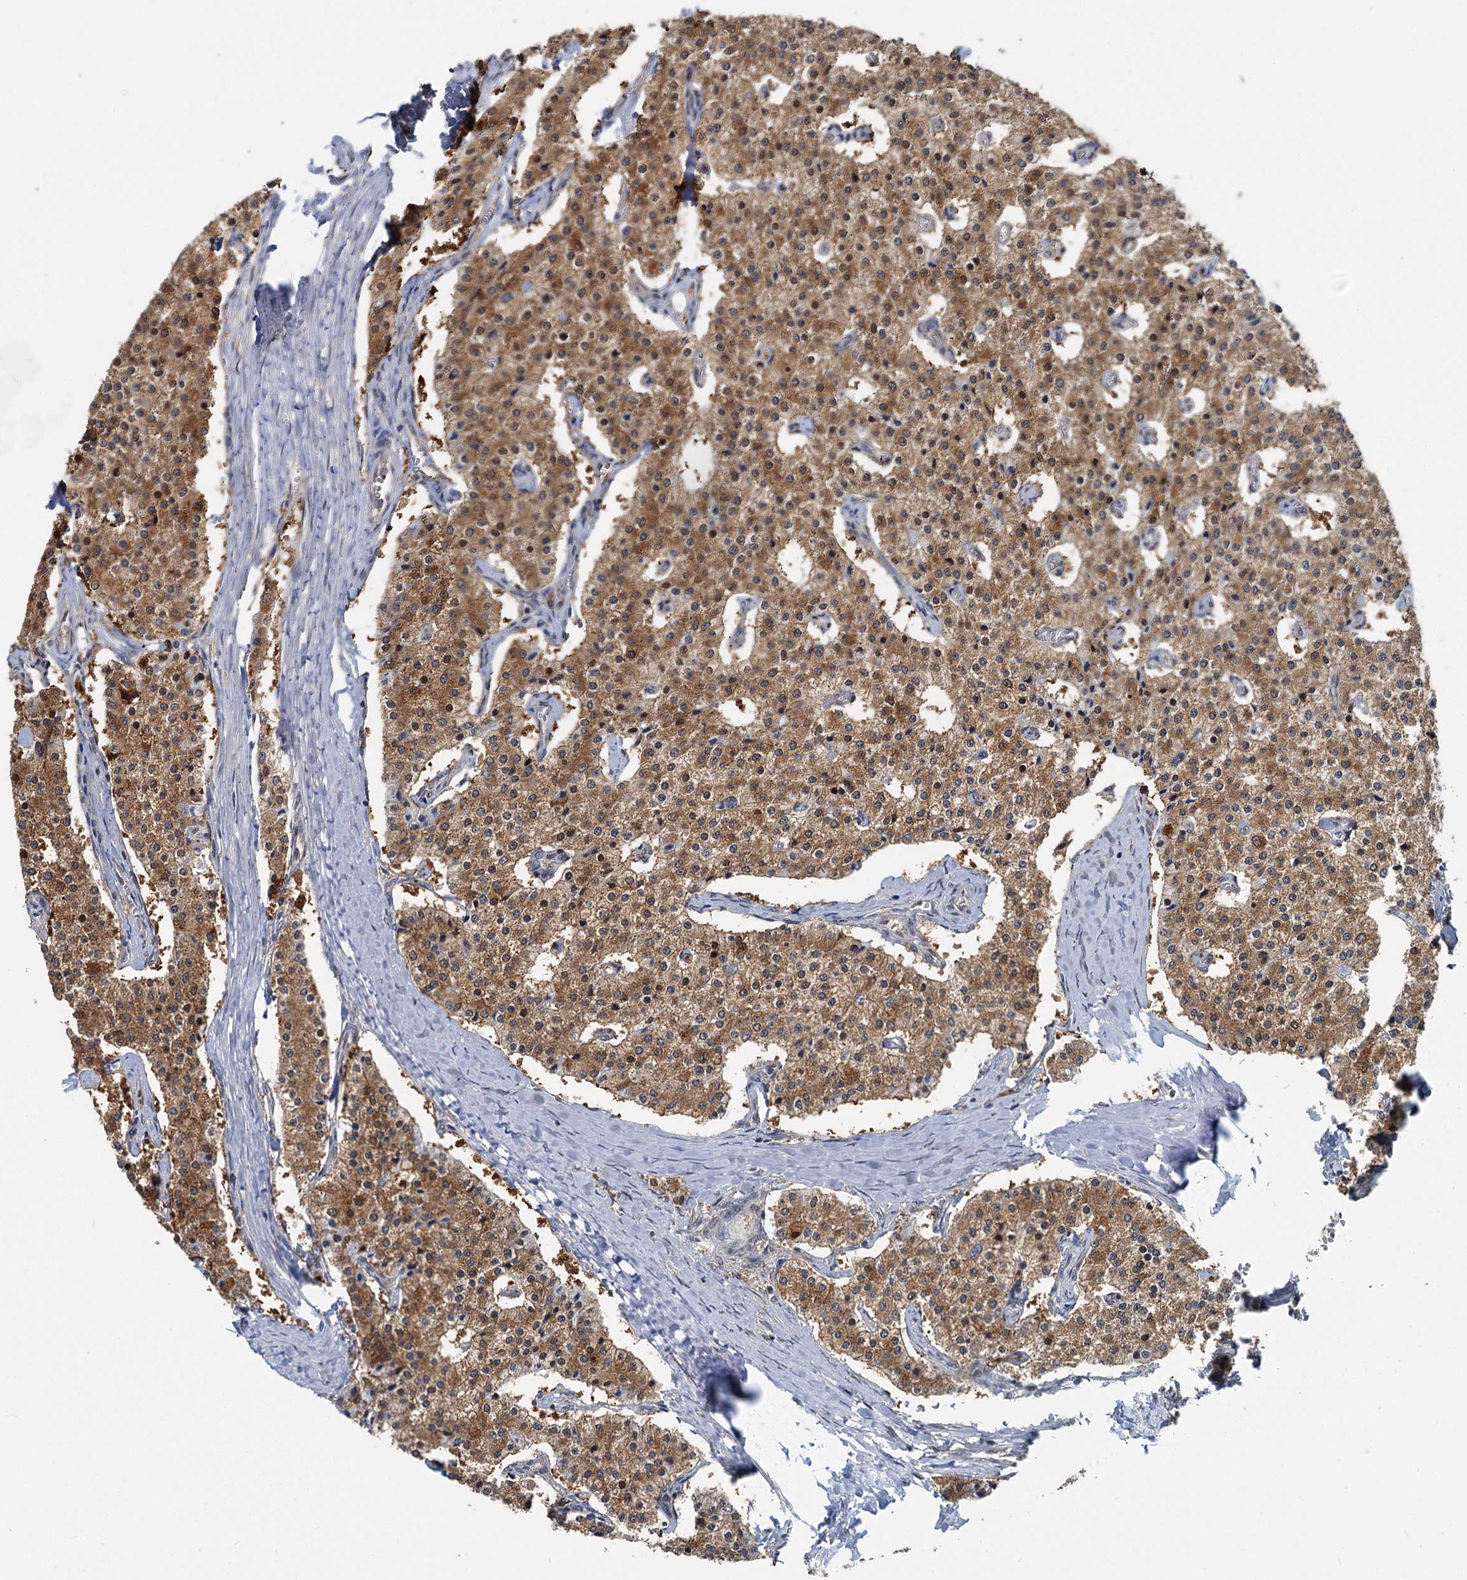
{"staining": {"intensity": "moderate", "quantity": ">75%", "location": "cytoplasmic/membranous"}, "tissue": "carcinoid", "cell_type": "Tumor cells", "image_type": "cancer", "snomed": [{"axis": "morphology", "description": "Carcinoid, malignant, NOS"}, {"axis": "topography", "description": "Colon"}], "caption": "IHC (DAB) staining of malignant carcinoid reveals moderate cytoplasmic/membranous protein staining in about >75% of tumor cells. (DAB (3,3'-diaminobenzidine) IHC with brightfield microscopy, high magnification).", "gene": "GPI", "patient": {"sex": "female", "age": 52}}